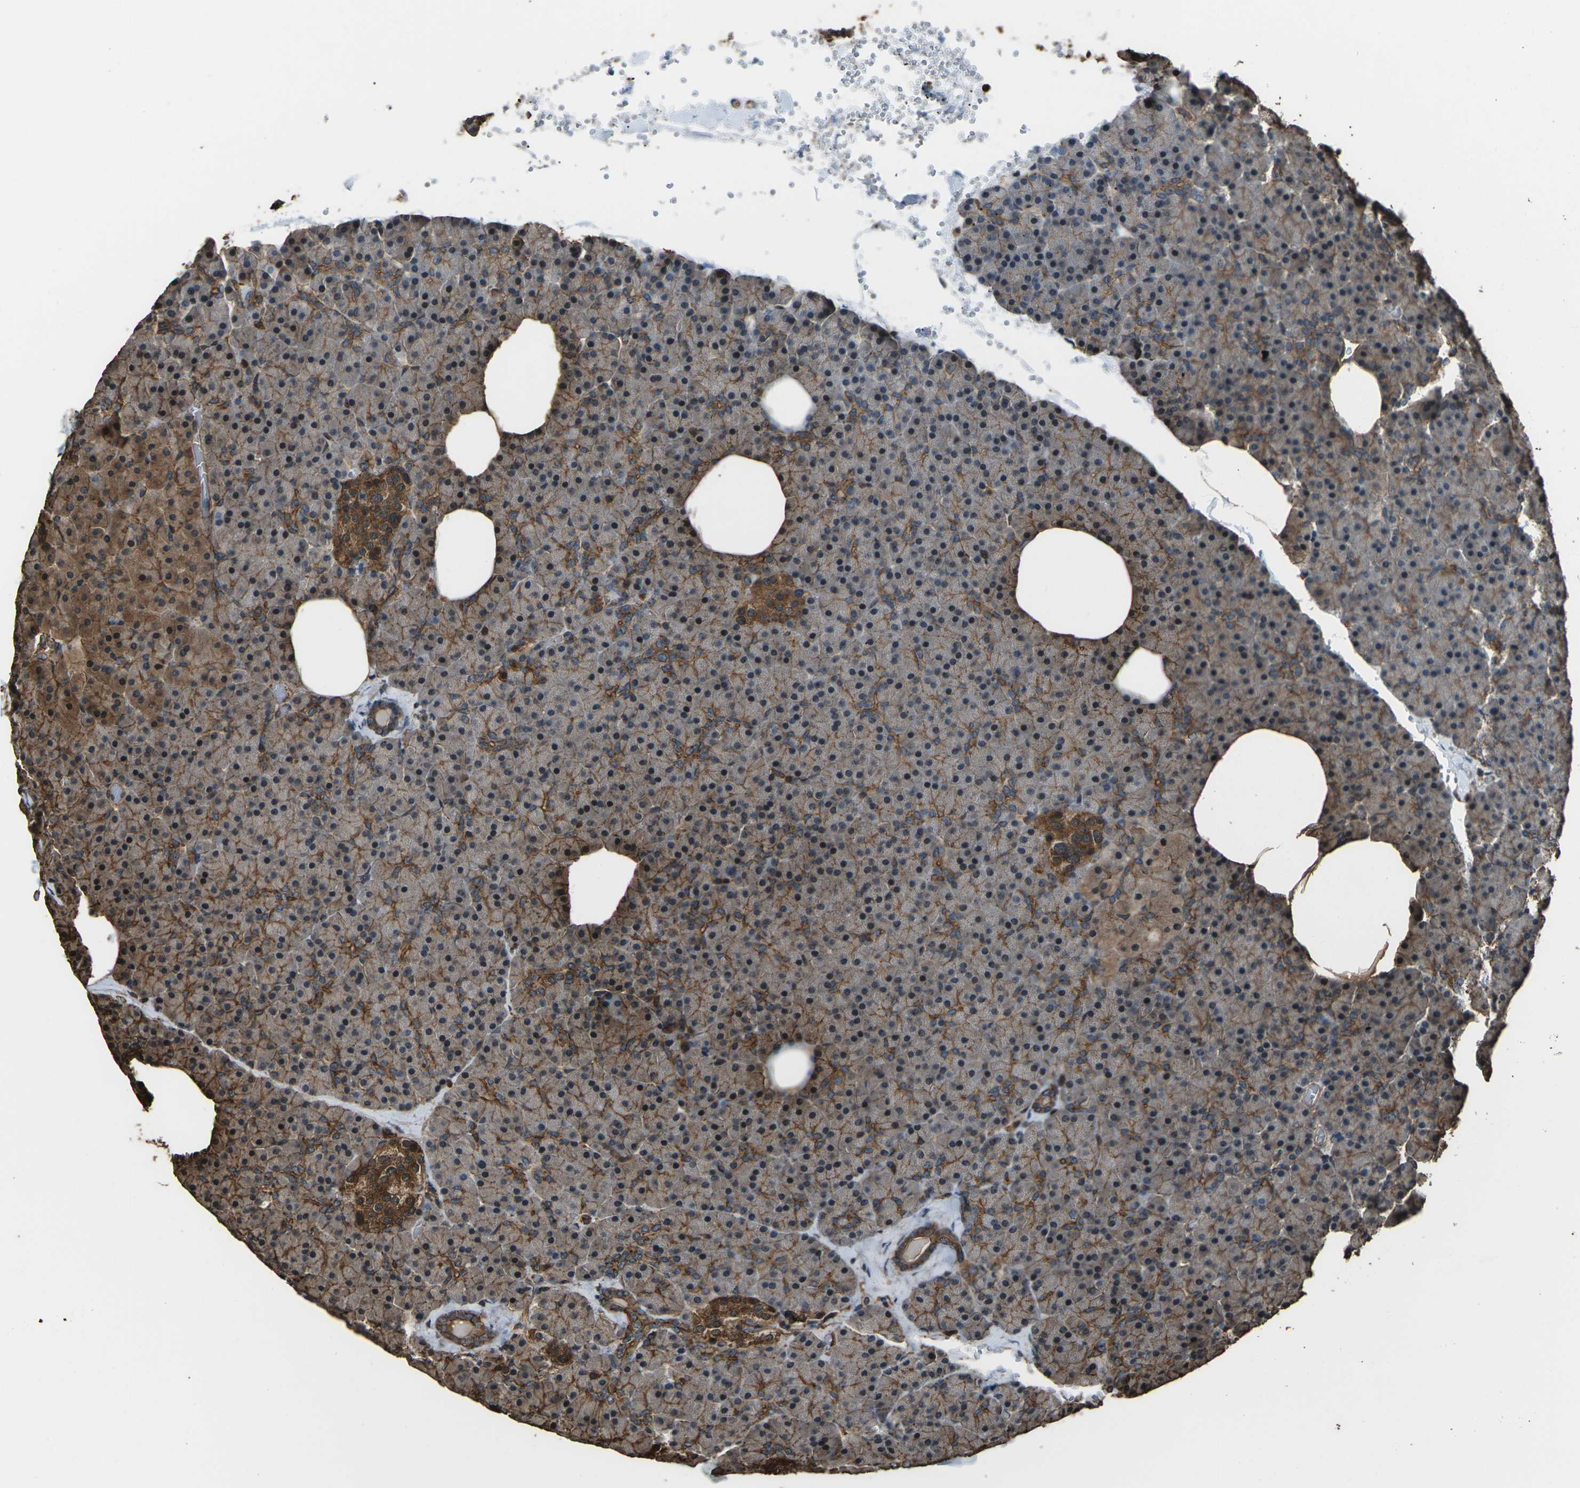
{"staining": {"intensity": "moderate", "quantity": "25%-75%", "location": "cytoplasmic/membranous"}, "tissue": "pancreas", "cell_type": "Exocrine glandular cells", "image_type": "normal", "snomed": [{"axis": "morphology", "description": "Normal tissue, NOS"}, {"axis": "topography", "description": "Pancreas"}], "caption": "This is a micrograph of immunohistochemistry (IHC) staining of unremarkable pancreas, which shows moderate positivity in the cytoplasmic/membranous of exocrine glandular cells.", "gene": "DHPS", "patient": {"sex": "female", "age": 35}}